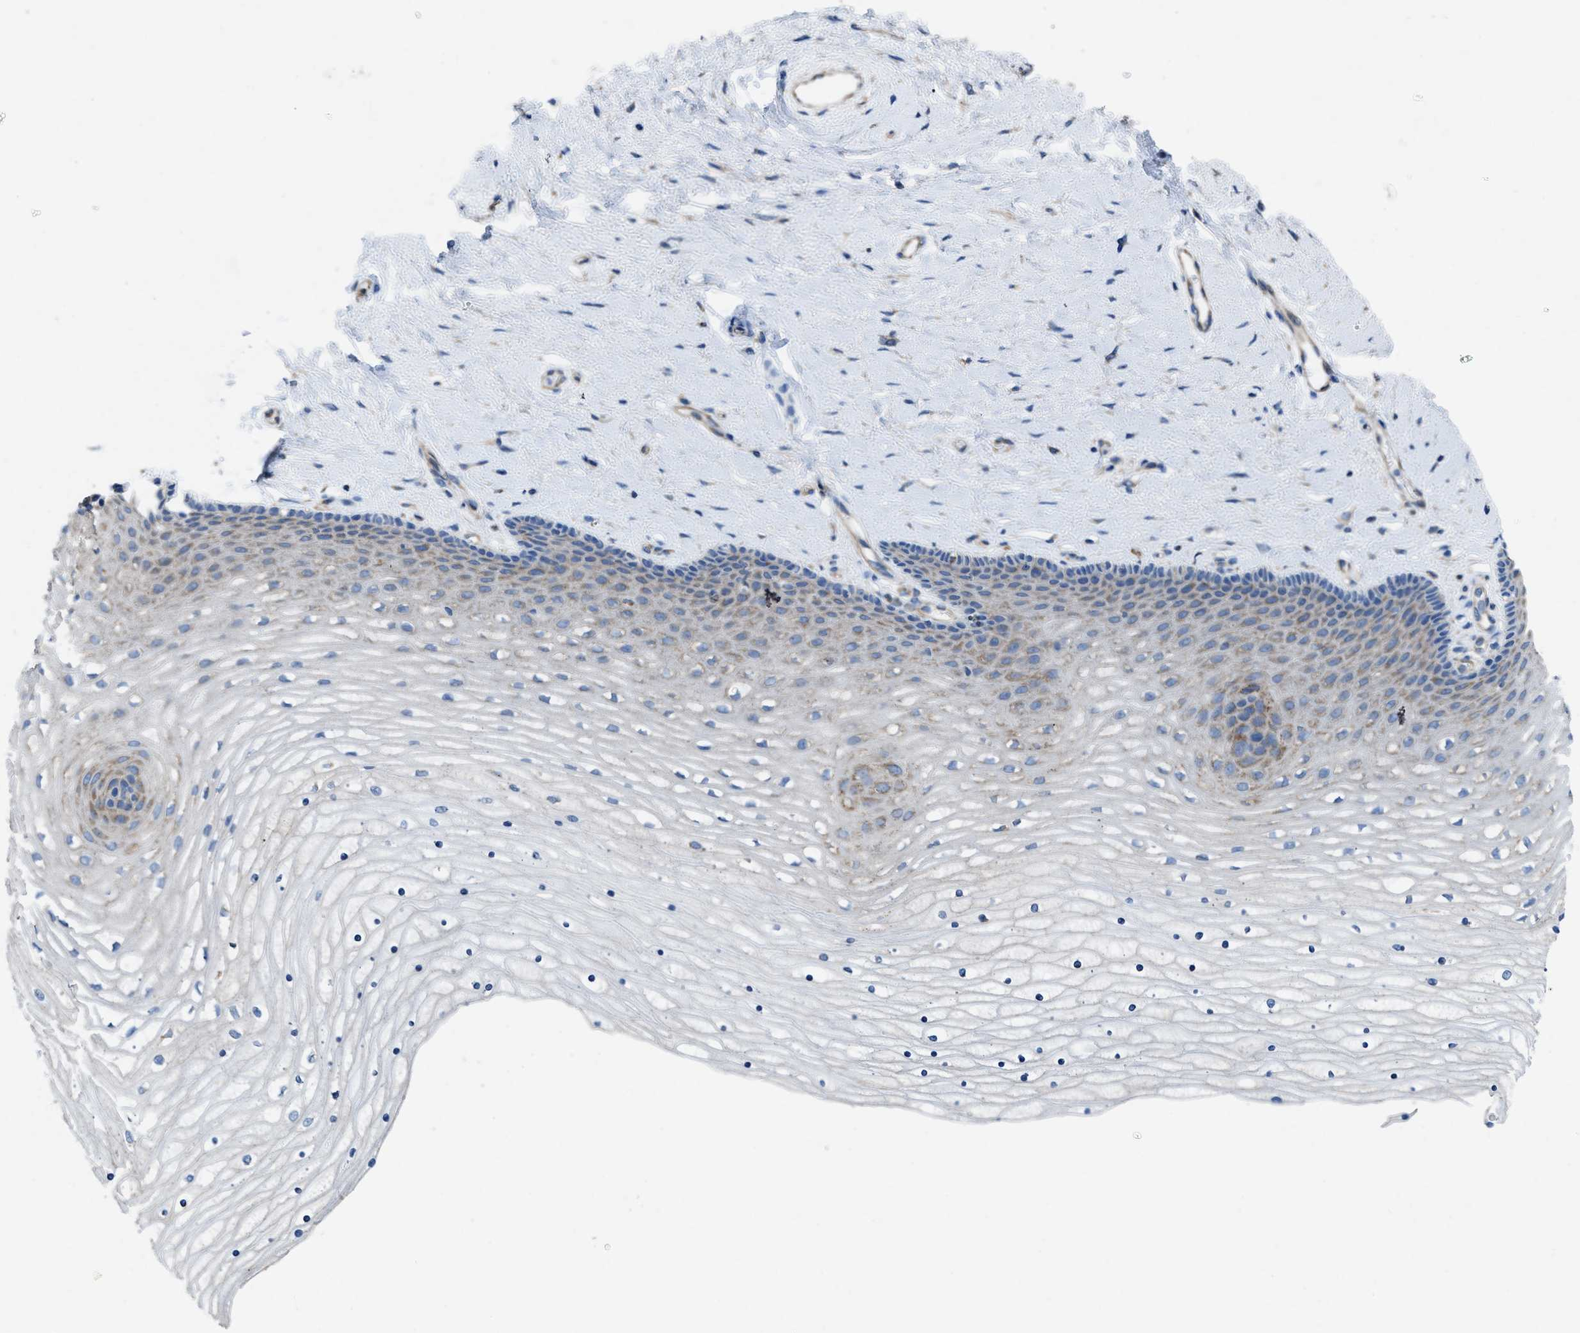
{"staining": {"intensity": "negative", "quantity": "none", "location": "none"}, "tissue": "cervix", "cell_type": "Glandular cells", "image_type": "normal", "snomed": [{"axis": "morphology", "description": "Normal tissue, NOS"}, {"axis": "topography", "description": "Cervix"}], "caption": "This histopathology image is of unremarkable cervix stained with IHC to label a protein in brown with the nuclei are counter-stained blue. There is no expression in glandular cells. Brightfield microscopy of IHC stained with DAB (3,3'-diaminobenzidine) (brown) and hematoxylin (blue), captured at high magnification.", "gene": "DOLPP1", "patient": {"sex": "female", "age": 39}}